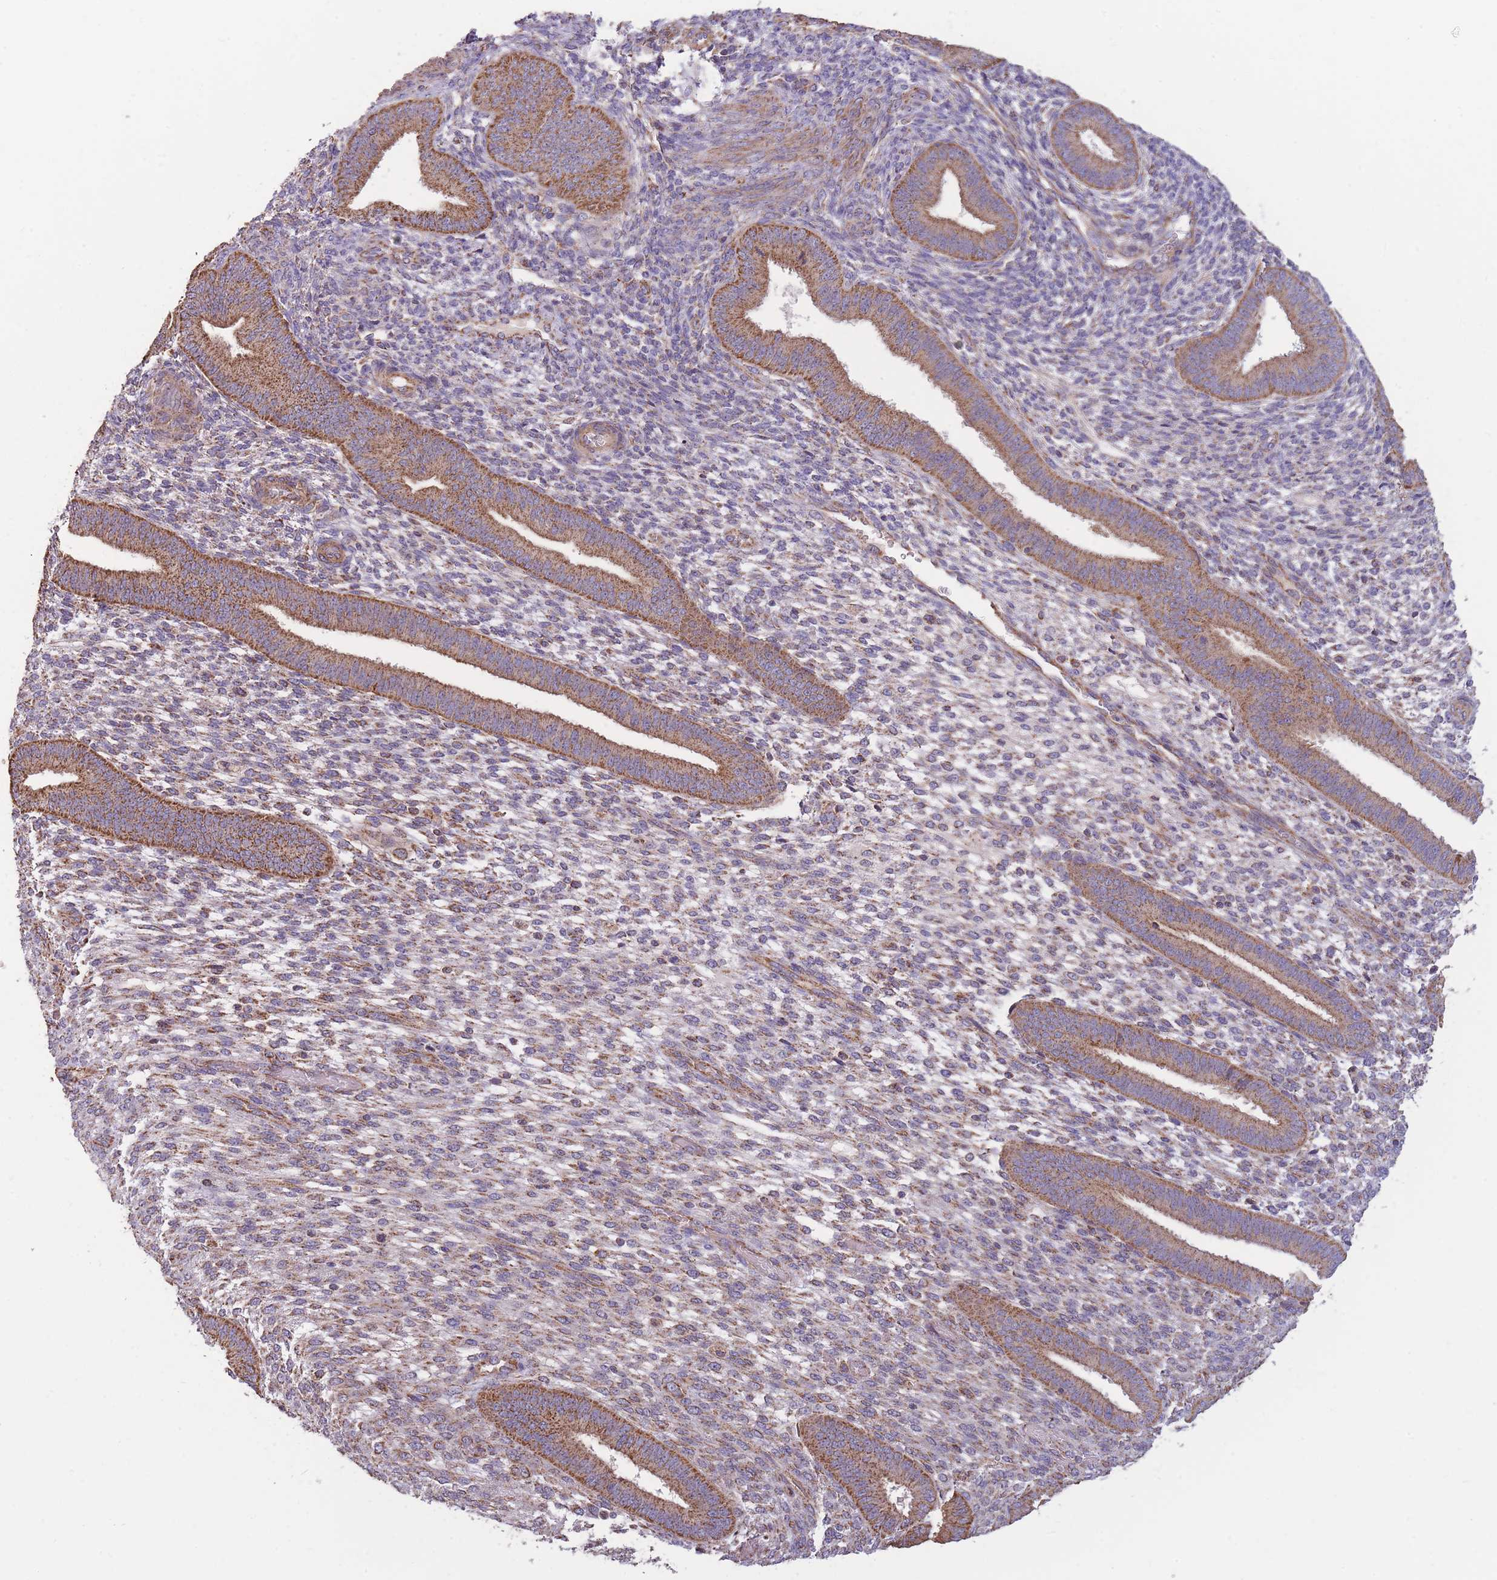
{"staining": {"intensity": "moderate", "quantity": "25%-75%", "location": "cytoplasmic/membranous"}, "tissue": "endometrium", "cell_type": "Cells in endometrial stroma", "image_type": "normal", "snomed": [{"axis": "morphology", "description": "Normal tissue, NOS"}, {"axis": "topography", "description": "Endometrium"}], "caption": "A high-resolution image shows immunohistochemistry (IHC) staining of benign endometrium, which demonstrates moderate cytoplasmic/membranous positivity in about 25%-75% of cells in endometrial stroma. Using DAB (3,3'-diaminobenzidine) (brown) and hematoxylin (blue) stains, captured at high magnification using brightfield microscopy.", "gene": "KIF16B", "patient": {"sex": "female", "age": 36}}